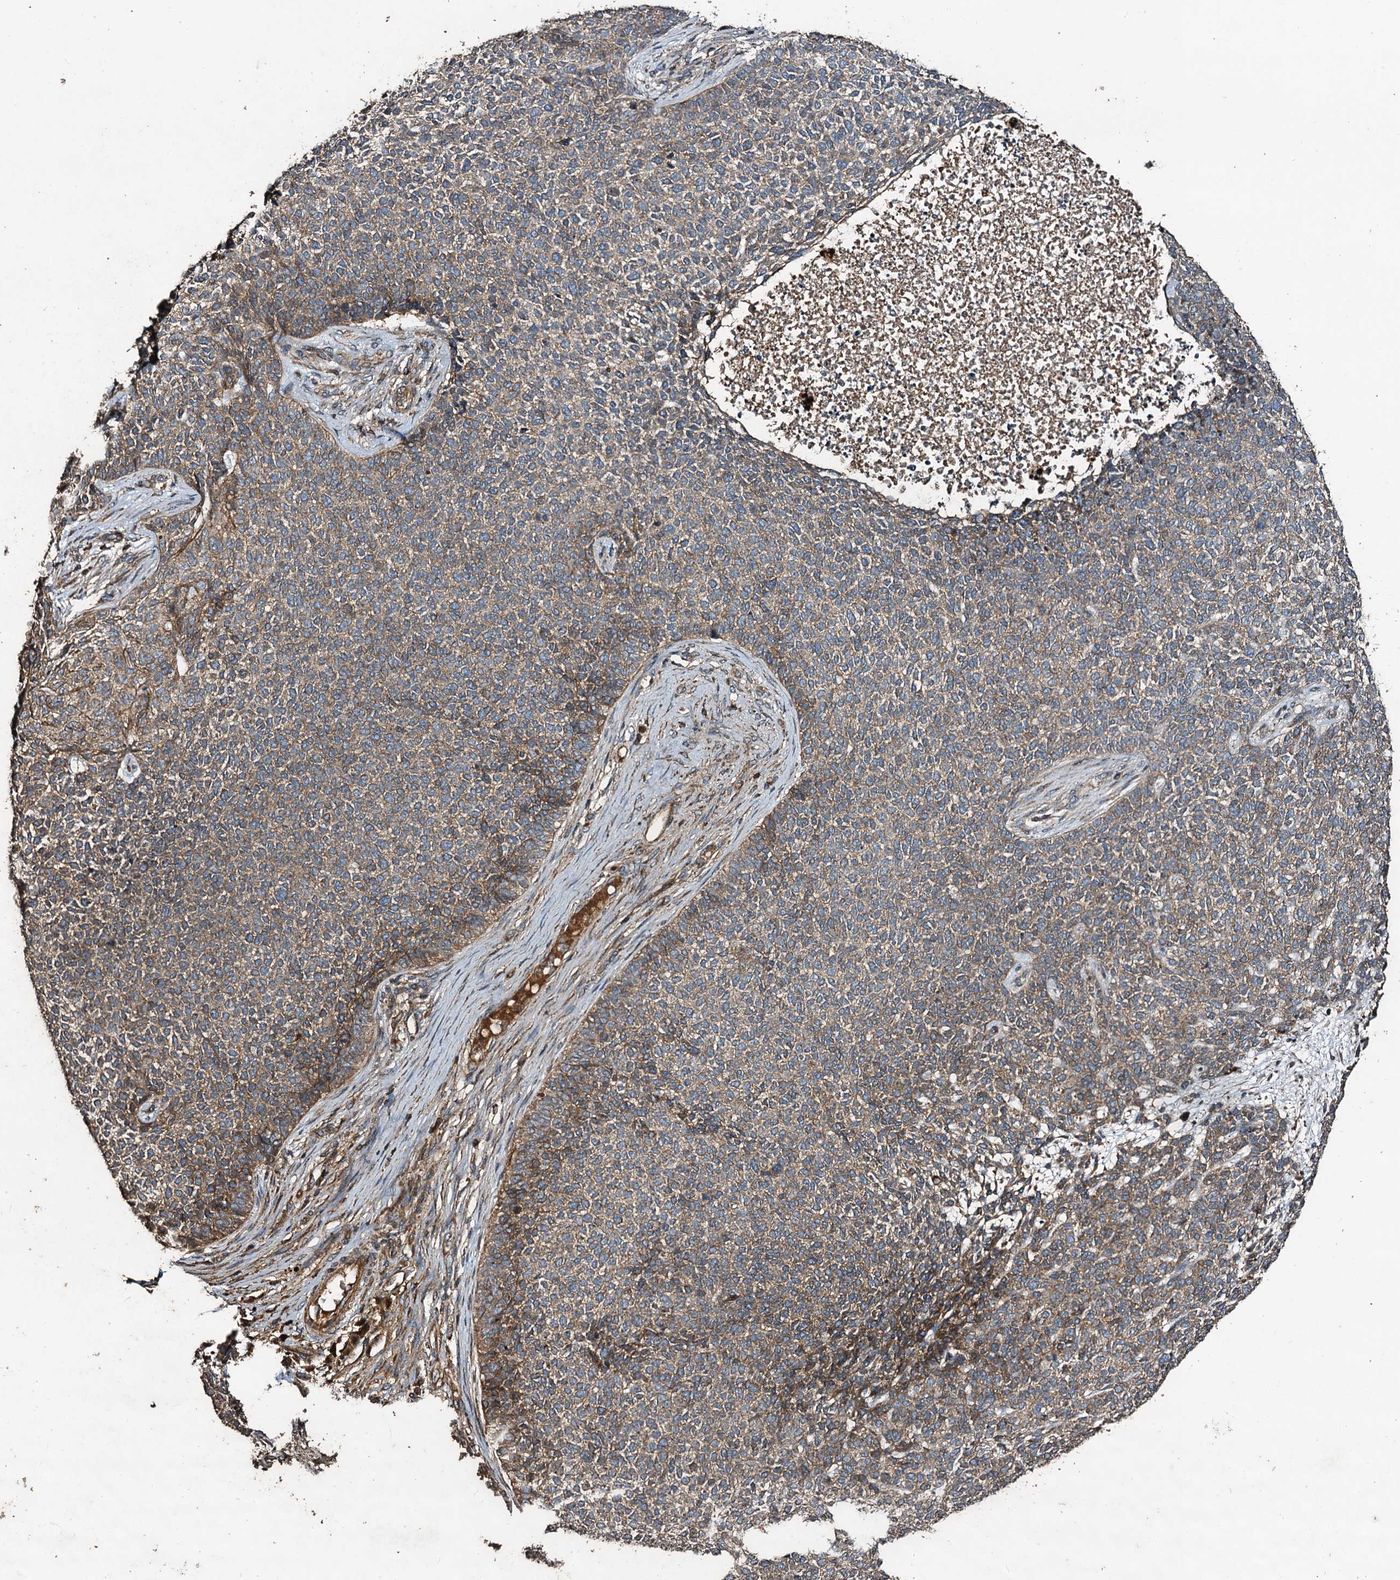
{"staining": {"intensity": "weak", "quantity": "25%-75%", "location": "cytoplasmic/membranous"}, "tissue": "skin cancer", "cell_type": "Tumor cells", "image_type": "cancer", "snomed": [{"axis": "morphology", "description": "Basal cell carcinoma"}, {"axis": "topography", "description": "Skin"}], "caption": "IHC of skin basal cell carcinoma exhibits low levels of weak cytoplasmic/membranous positivity in about 25%-75% of tumor cells.", "gene": "NOTCH2NLA", "patient": {"sex": "female", "age": 84}}